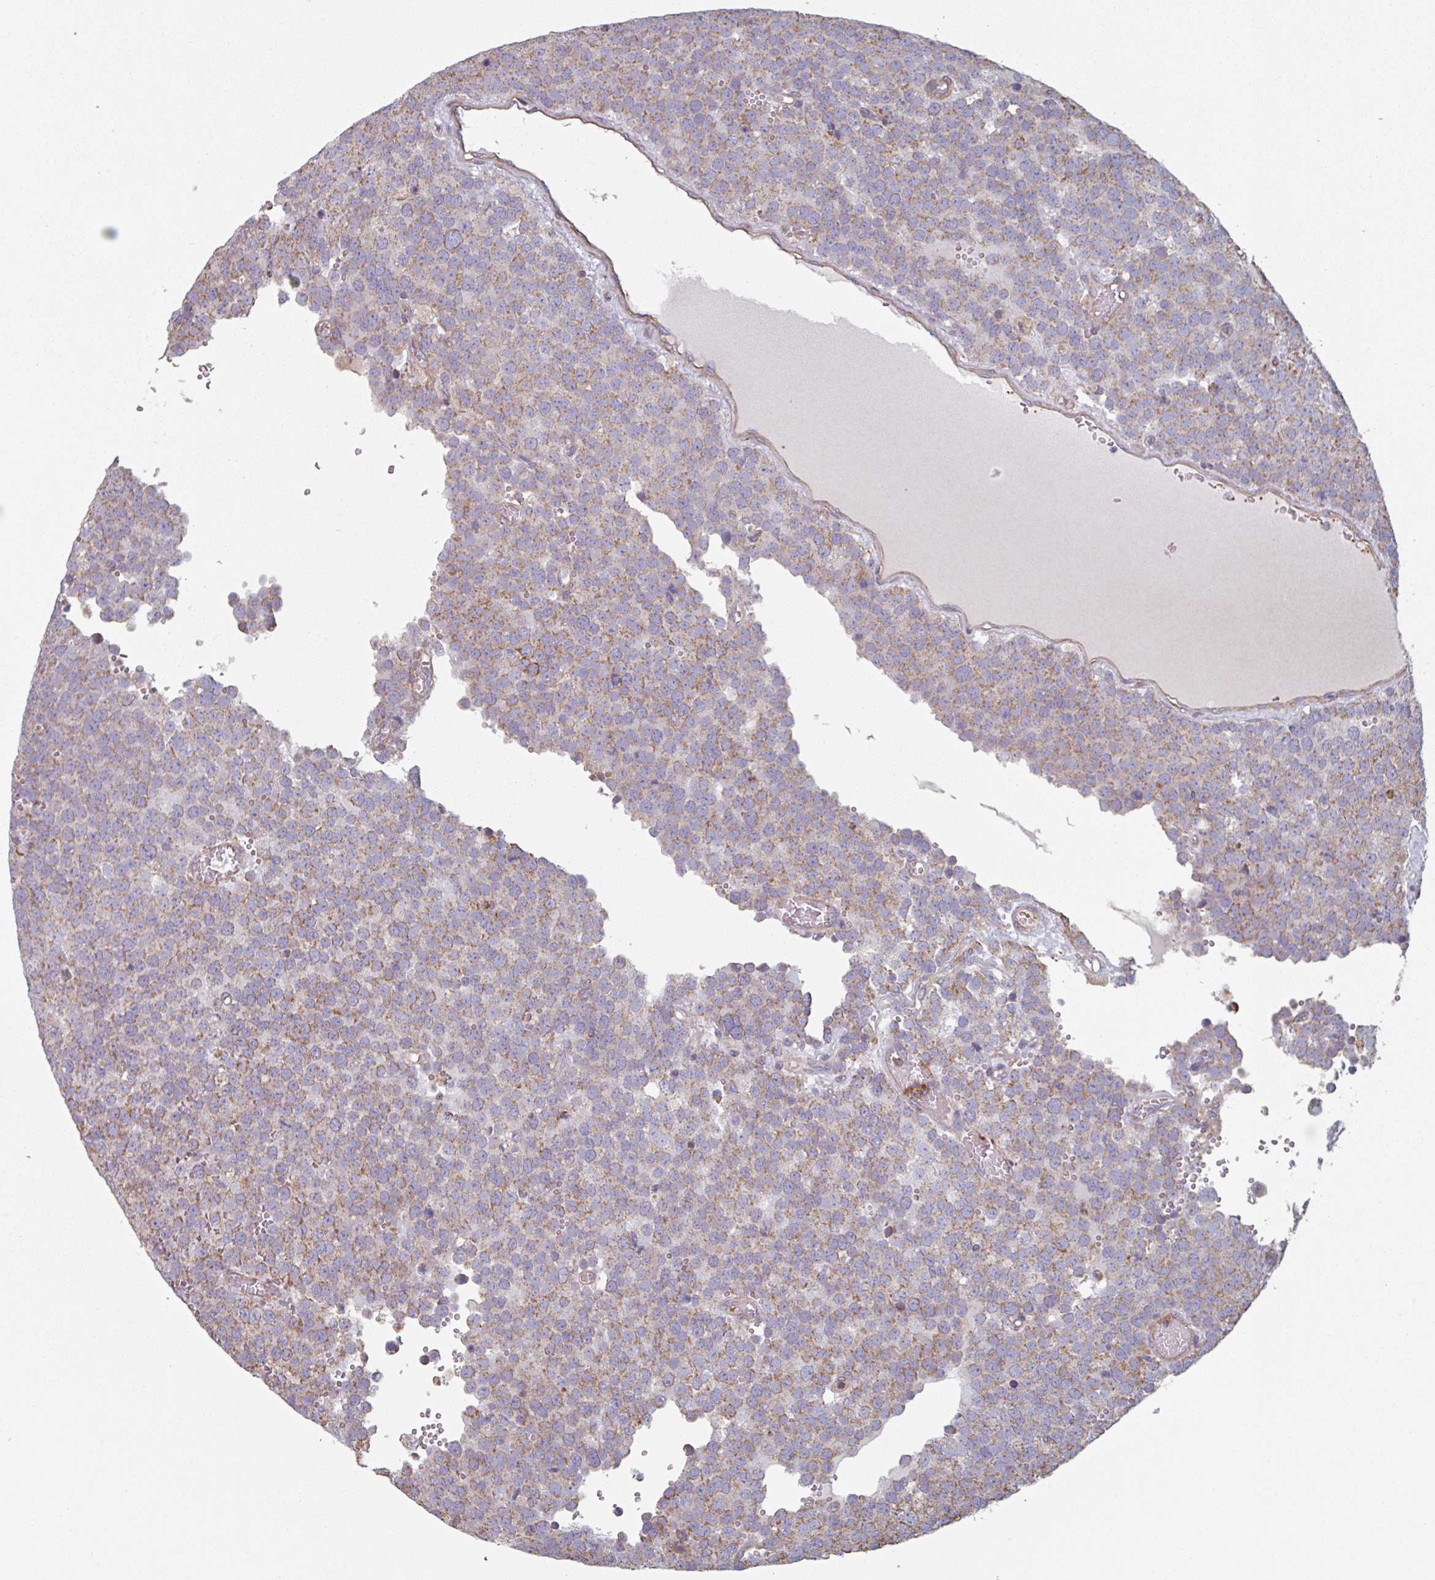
{"staining": {"intensity": "moderate", "quantity": "25%-75%", "location": "cytoplasmic/membranous"}, "tissue": "testis cancer", "cell_type": "Tumor cells", "image_type": "cancer", "snomed": [{"axis": "morphology", "description": "Normal tissue, NOS"}, {"axis": "morphology", "description": "Seminoma, NOS"}, {"axis": "topography", "description": "Testis"}], "caption": "The histopathology image exhibits immunohistochemical staining of testis seminoma. There is moderate cytoplasmic/membranous staining is appreciated in about 25%-75% of tumor cells. Using DAB (3,3'-diaminobenzidine) (brown) and hematoxylin (blue) stains, captured at high magnification using brightfield microscopy.", "gene": "GSTA4", "patient": {"sex": "male", "age": 71}}